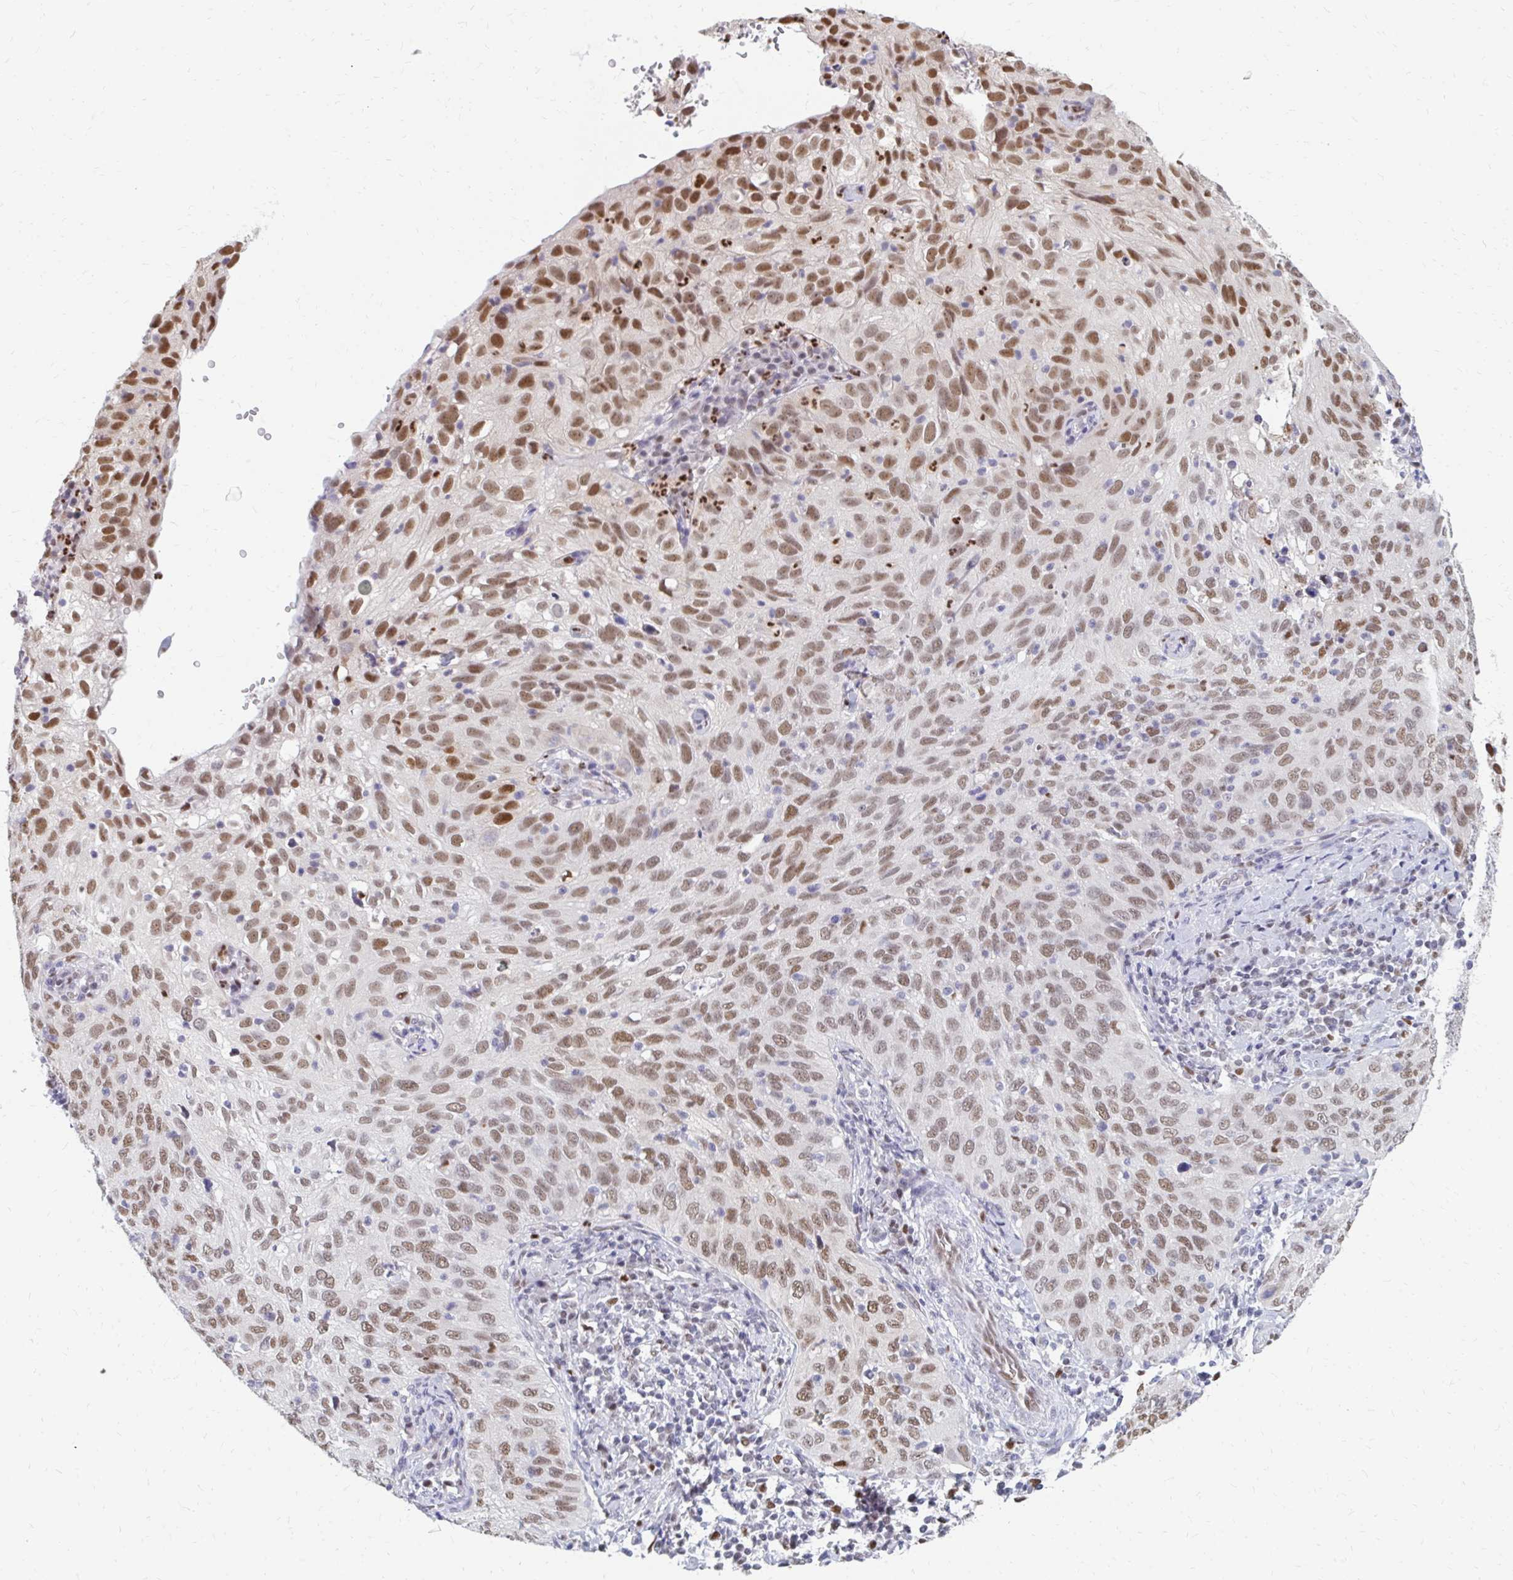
{"staining": {"intensity": "moderate", "quantity": ">75%", "location": "nuclear"}, "tissue": "cervical cancer", "cell_type": "Tumor cells", "image_type": "cancer", "snomed": [{"axis": "morphology", "description": "Squamous cell carcinoma, NOS"}, {"axis": "topography", "description": "Cervix"}], "caption": "A medium amount of moderate nuclear positivity is identified in about >75% of tumor cells in squamous cell carcinoma (cervical) tissue.", "gene": "PLK3", "patient": {"sex": "female", "age": 52}}